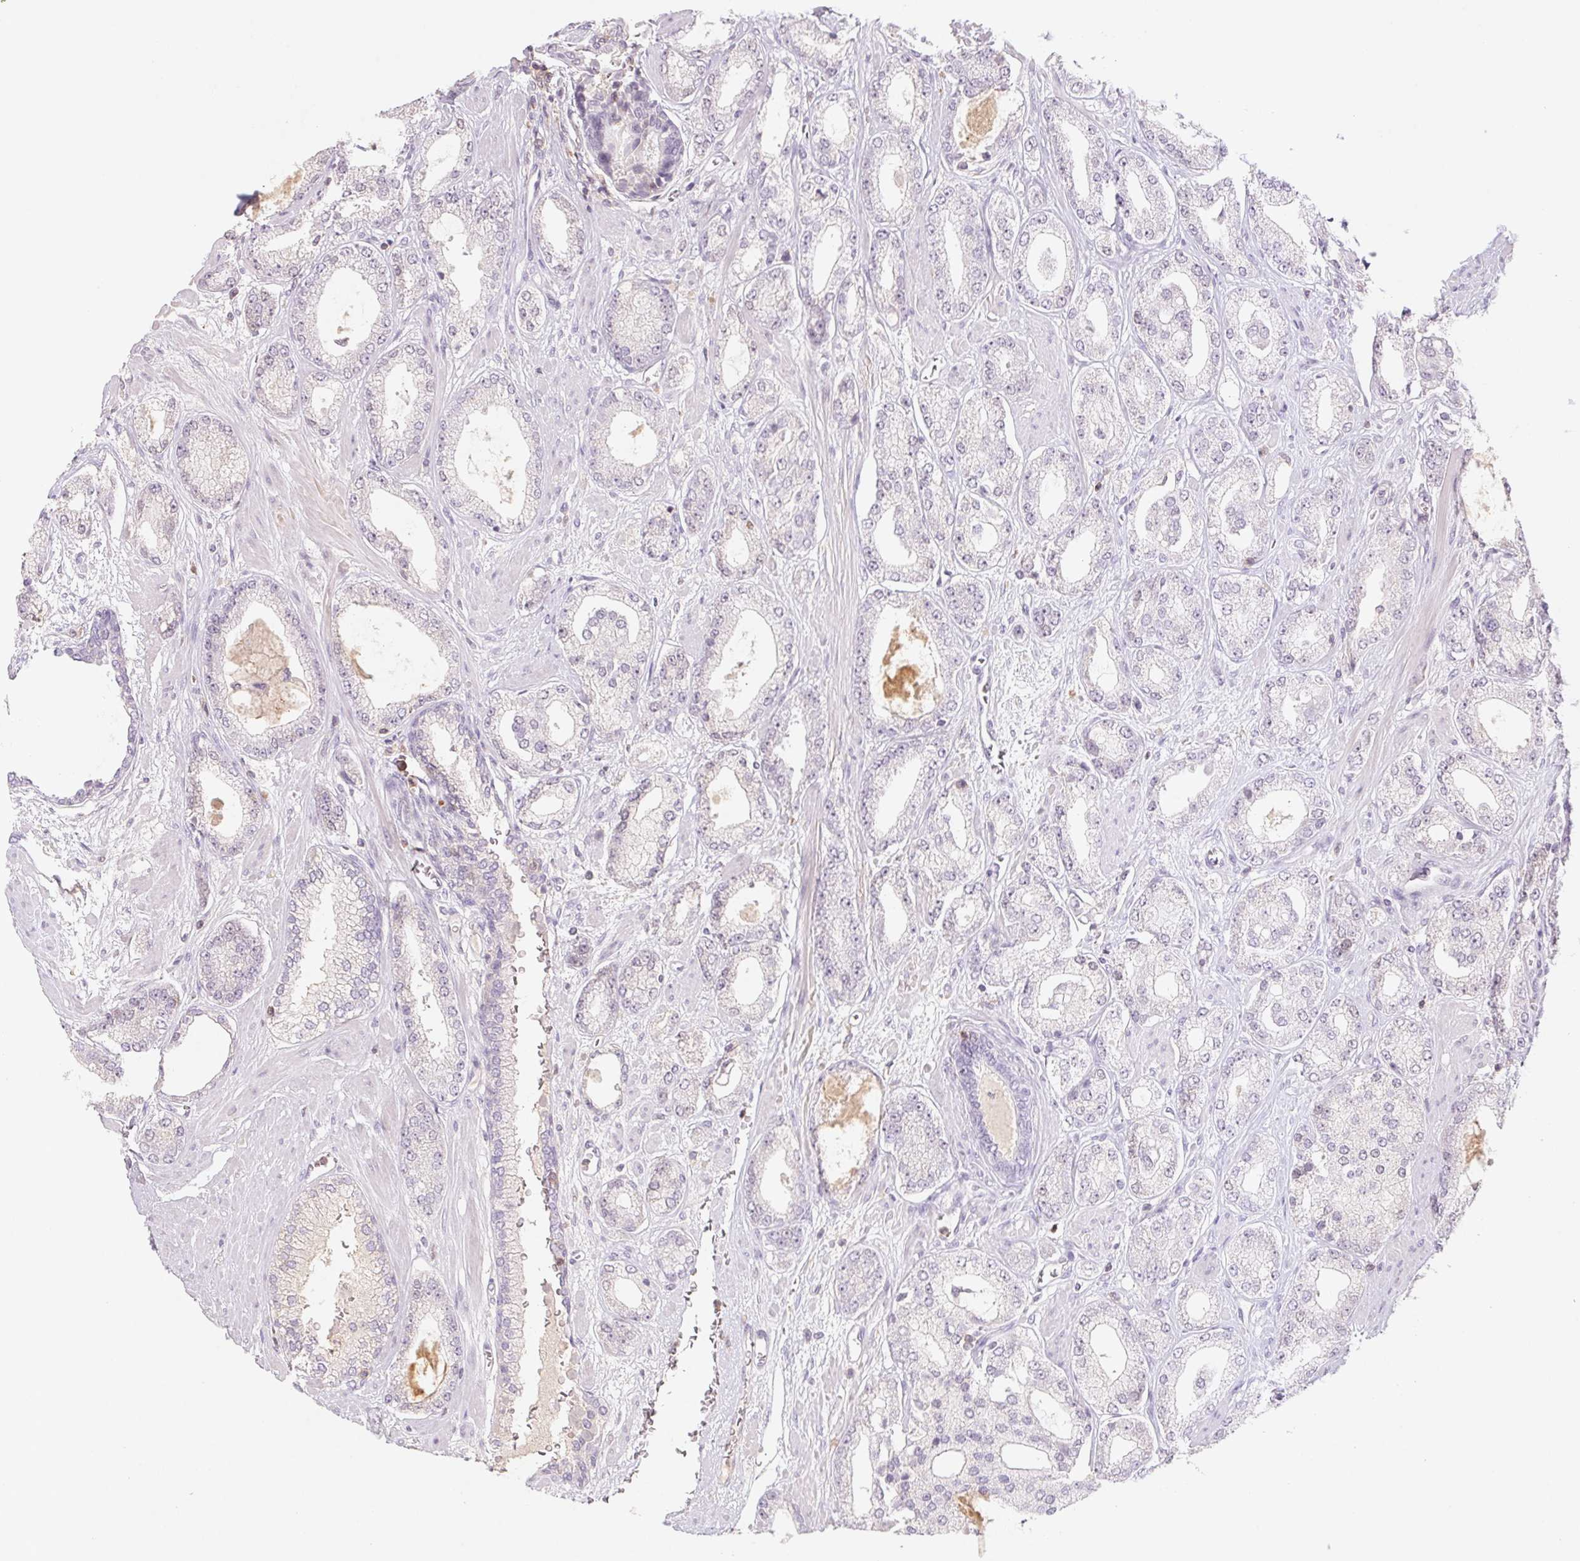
{"staining": {"intensity": "negative", "quantity": "none", "location": "none"}, "tissue": "prostate cancer", "cell_type": "Tumor cells", "image_type": "cancer", "snomed": [{"axis": "morphology", "description": "Adenocarcinoma, High grade"}, {"axis": "topography", "description": "Prostate"}], "caption": "Micrograph shows no protein positivity in tumor cells of high-grade adenocarcinoma (prostate) tissue.", "gene": "KIF26A", "patient": {"sex": "male", "age": 64}}